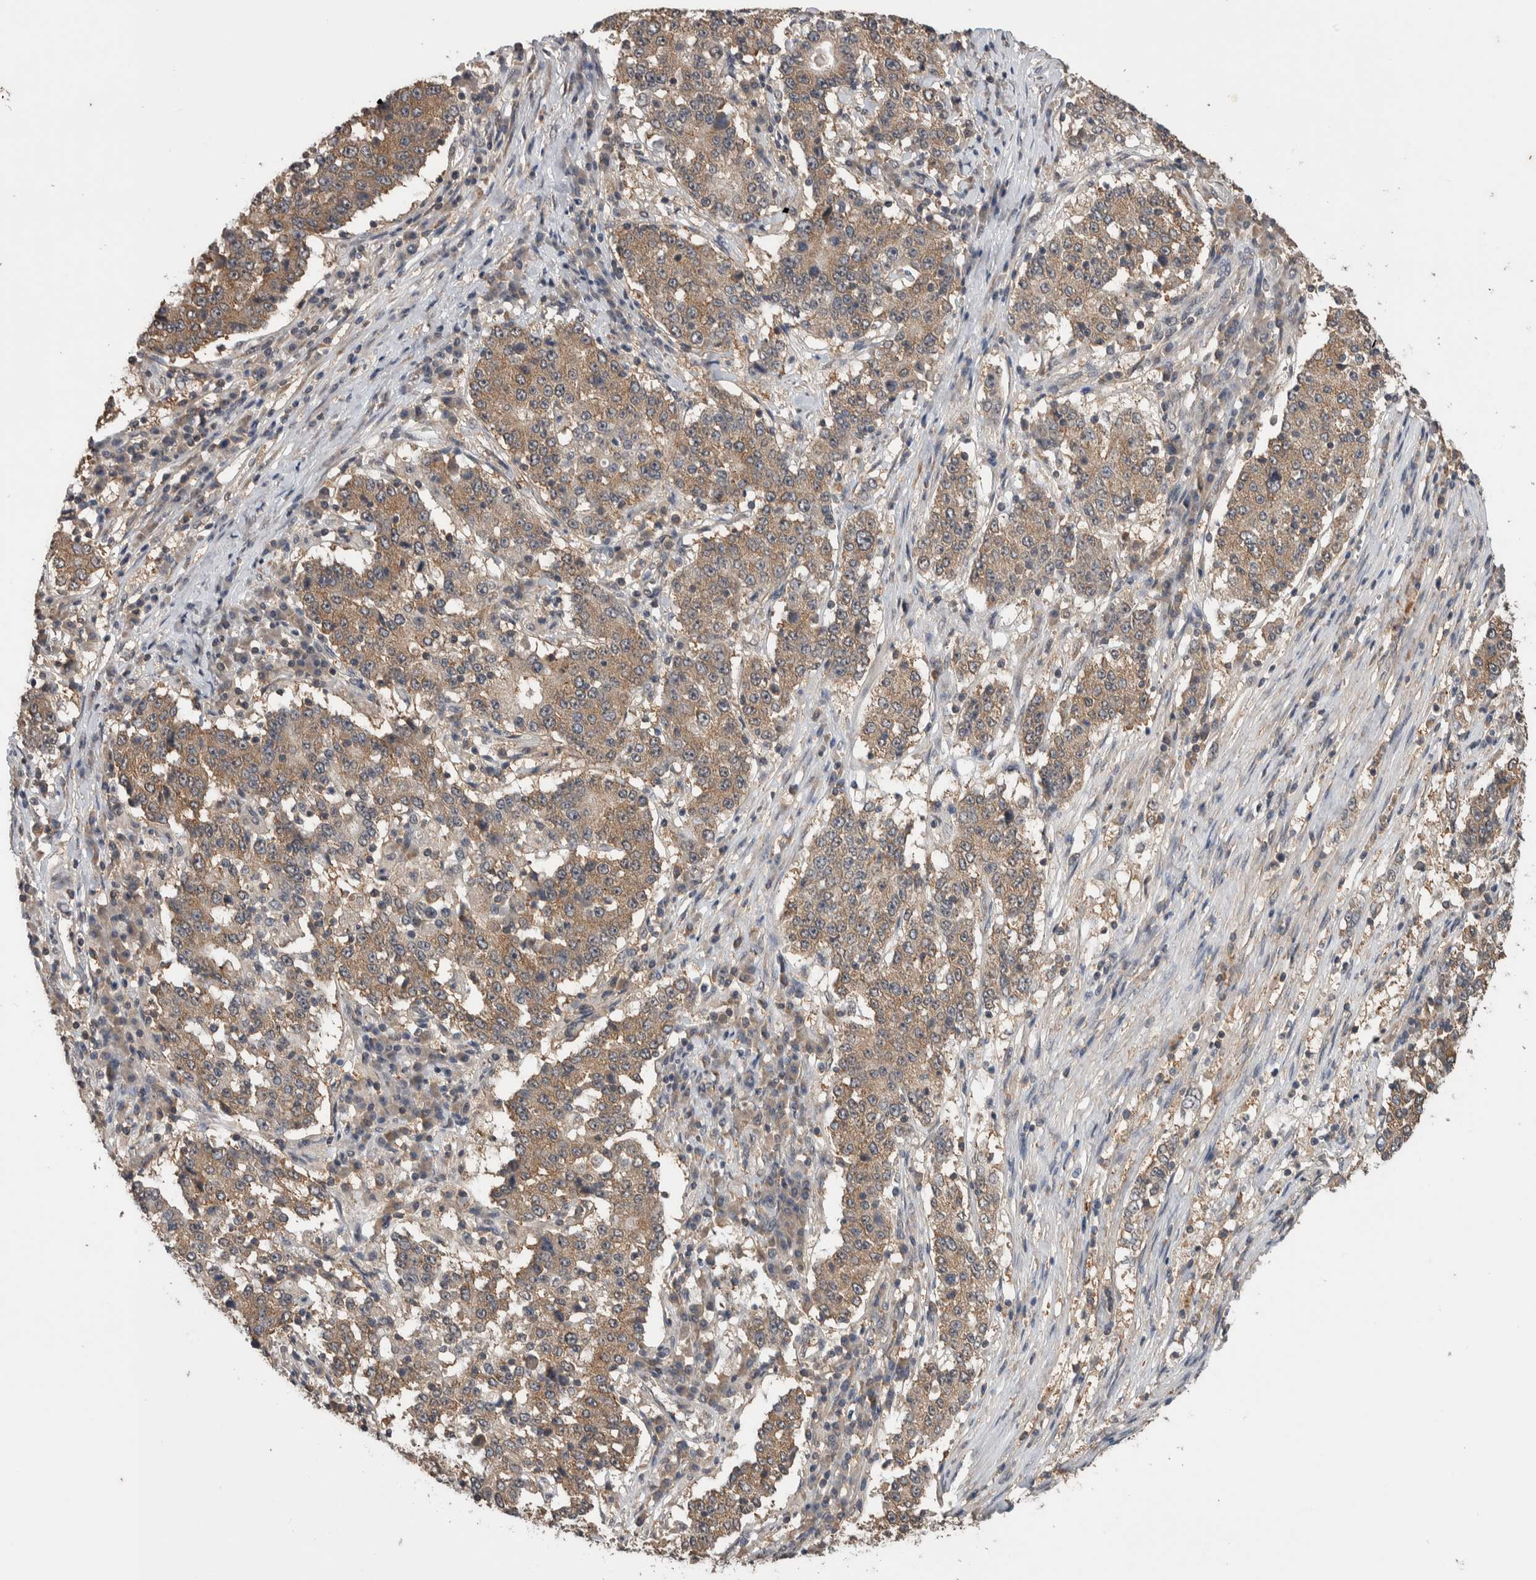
{"staining": {"intensity": "weak", "quantity": ">75%", "location": "cytoplasmic/membranous"}, "tissue": "stomach cancer", "cell_type": "Tumor cells", "image_type": "cancer", "snomed": [{"axis": "morphology", "description": "Adenocarcinoma, NOS"}, {"axis": "topography", "description": "Stomach"}], "caption": "High-magnification brightfield microscopy of stomach cancer stained with DAB (brown) and counterstained with hematoxylin (blue). tumor cells exhibit weak cytoplasmic/membranous expression is present in about>75% of cells.", "gene": "DVL2", "patient": {"sex": "male", "age": 59}}